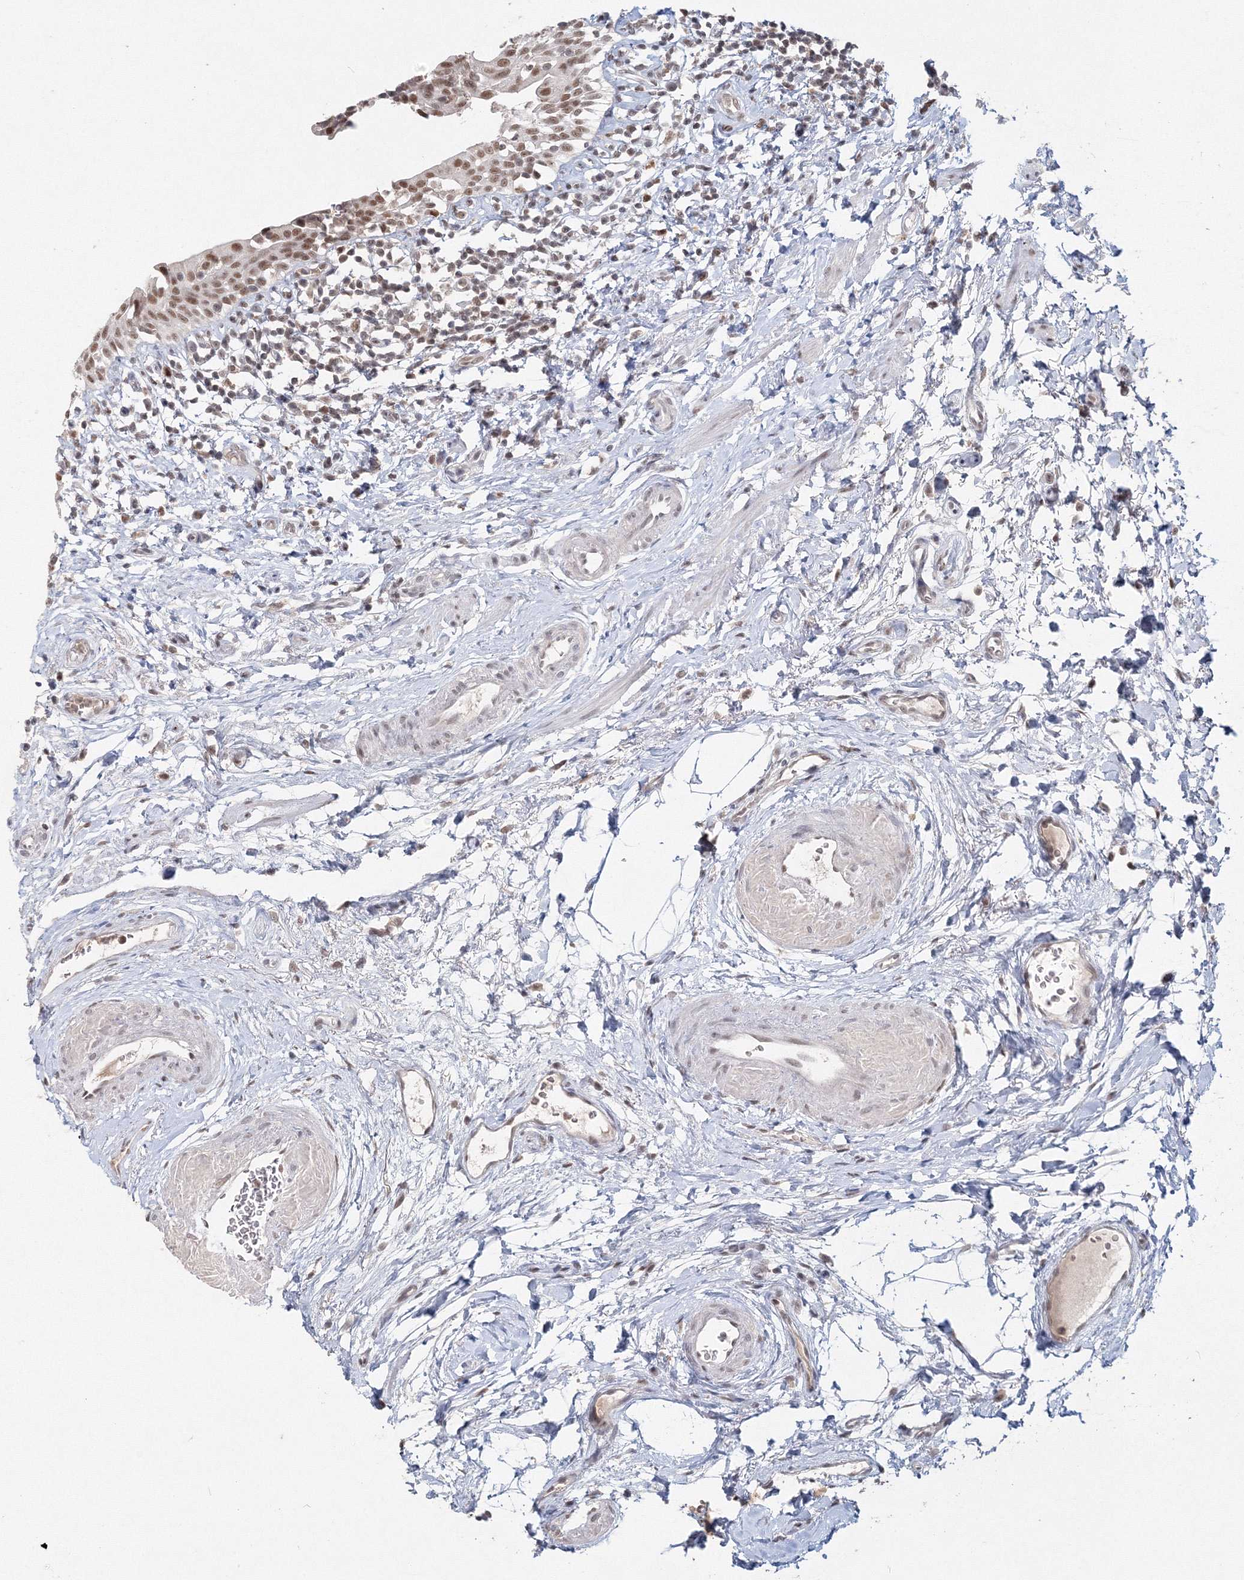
{"staining": {"intensity": "moderate", "quantity": ">75%", "location": "nuclear"}, "tissue": "urinary bladder", "cell_type": "Urothelial cells", "image_type": "normal", "snomed": [{"axis": "morphology", "description": "Normal tissue, NOS"}, {"axis": "topography", "description": "Urinary bladder"}], "caption": "Urinary bladder stained for a protein exhibits moderate nuclear positivity in urothelial cells. The protein of interest is stained brown, and the nuclei are stained in blue (DAB IHC with brightfield microscopy, high magnification).", "gene": "IWS1", "patient": {"sex": "male", "age": 83}}